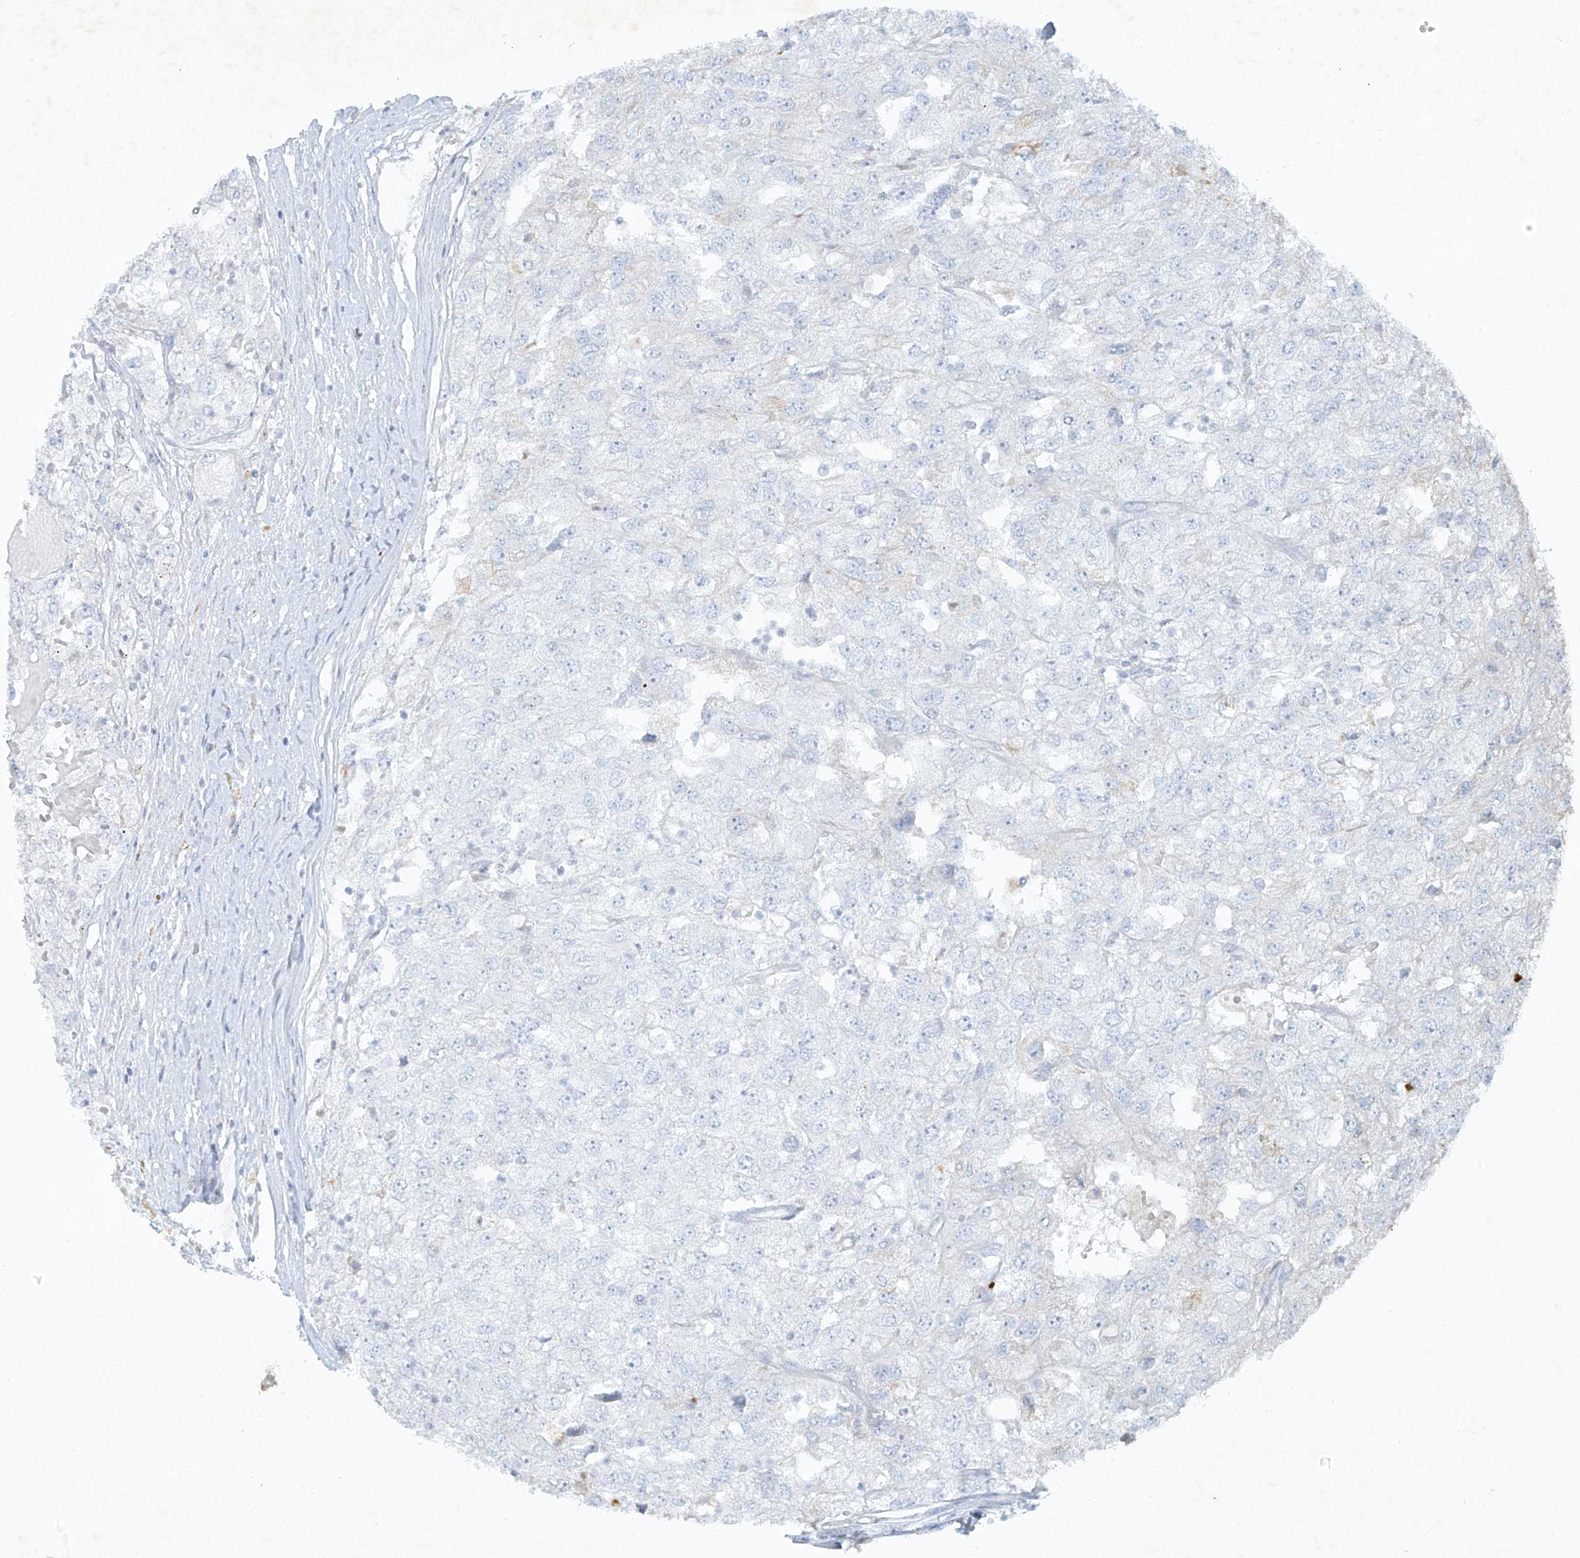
{"staining": {"intensity": "negative", "quantity": "none", "location": "none"}, "tissue": "renal cancer", "cell_type": "Tumor cells", "image_type": "cancer", "snomed": [{"axis": "morphology", "description": "Adenocarcinoma, NOS"}, {"axis": "topography", "description": "Kidney"}], "caption": "IHC of human renal cancer reveals no positivity in tumor cells.", "gene": "TUBE1", "patient": {"sex": "female", "age": 54}}